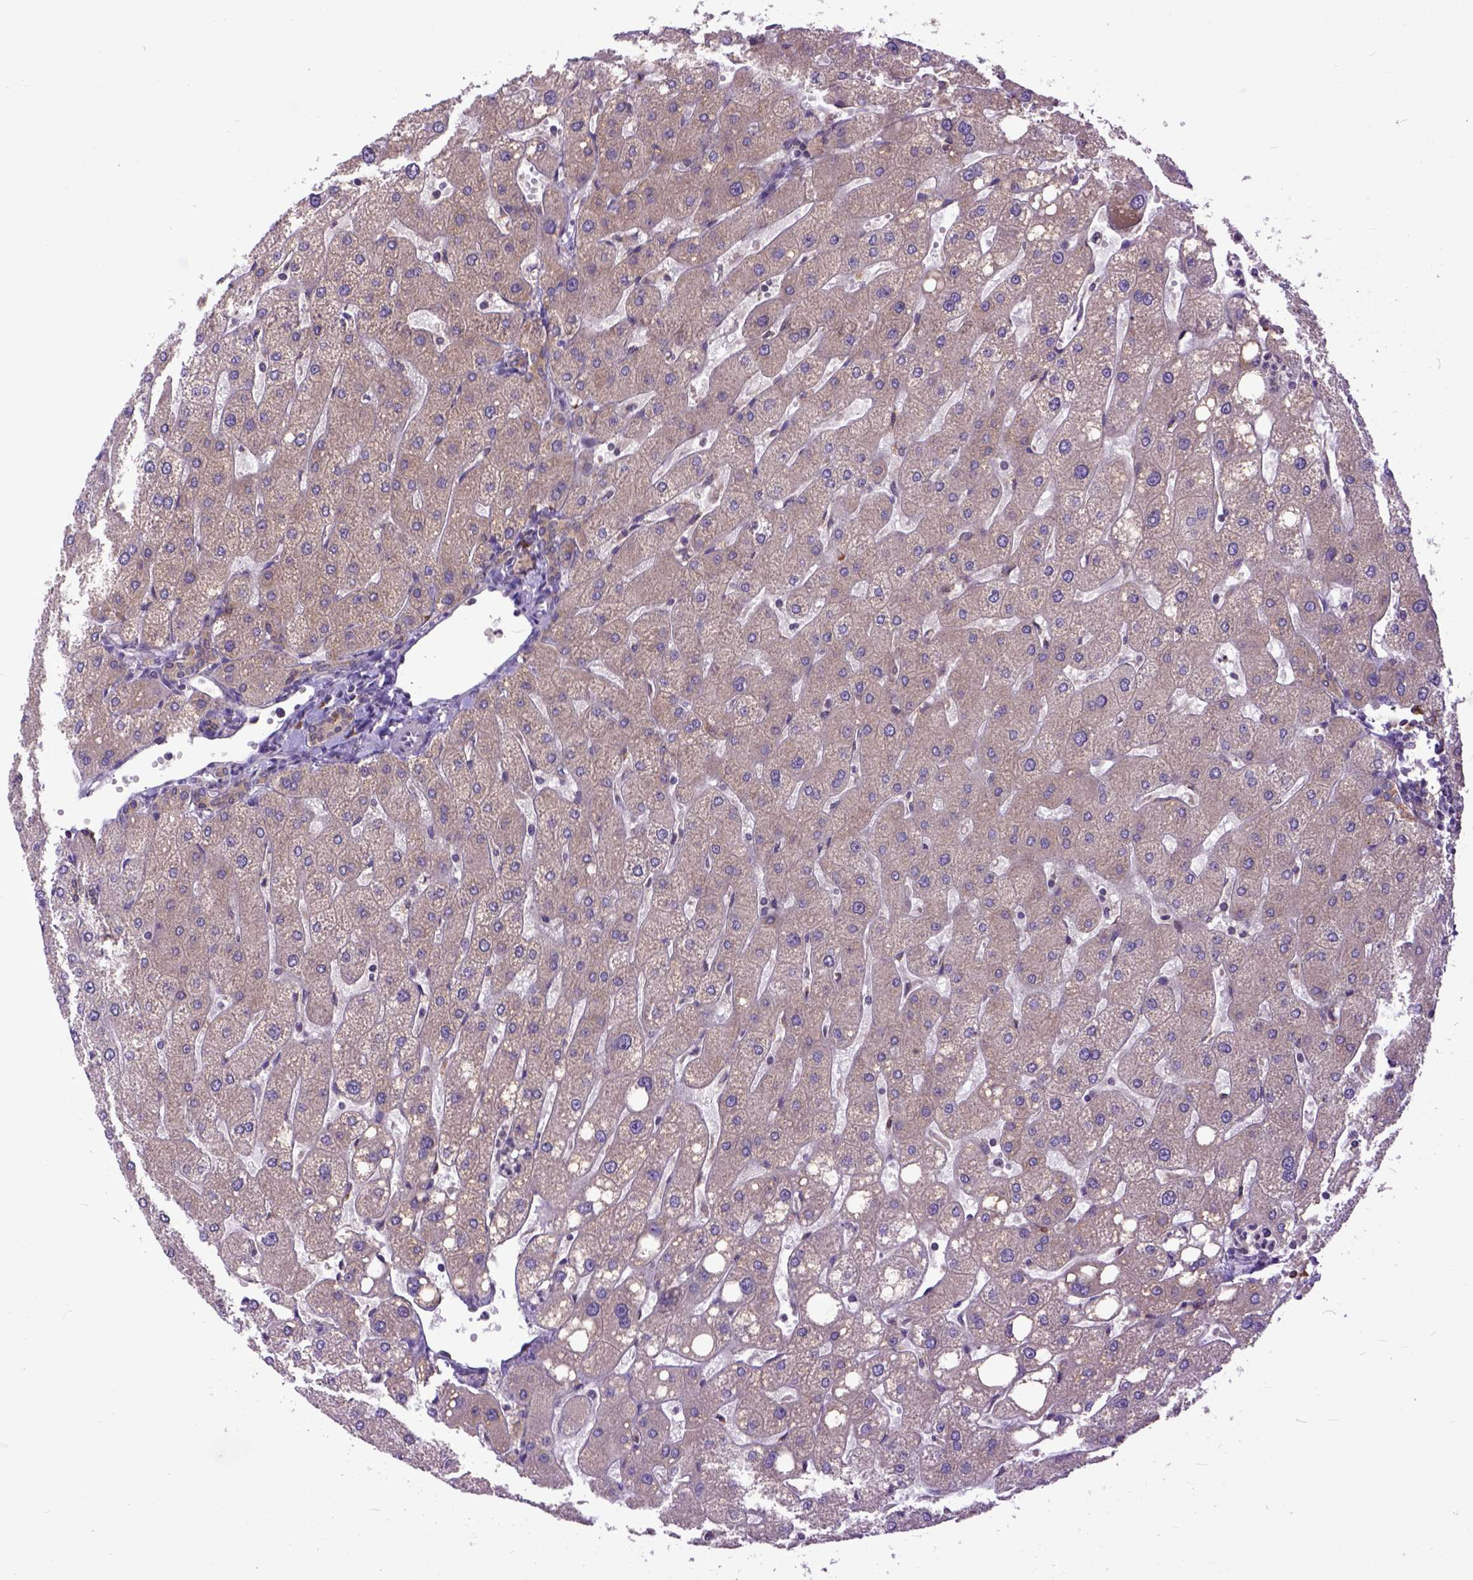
{"staining": {"intensity": "weak", "quantity": ">75%", "location": "cytoplasmic/membranous"}, "tissue": "liver", "cell_type": "Cholangiocytes", "image_type": "normal", "snomed": [{"axis": "morphology", "description": "Normal tissue, NOS"}, {"axis": "topography", "description": "Liver"}], "caption": "Human liver stained for a protein (brown) reveals weak cytoplasmic/membranous positive expression in about >75% of cholangiocytes.", "gene": "ARL1", "patient": {"sex": "male", "age": 67}}